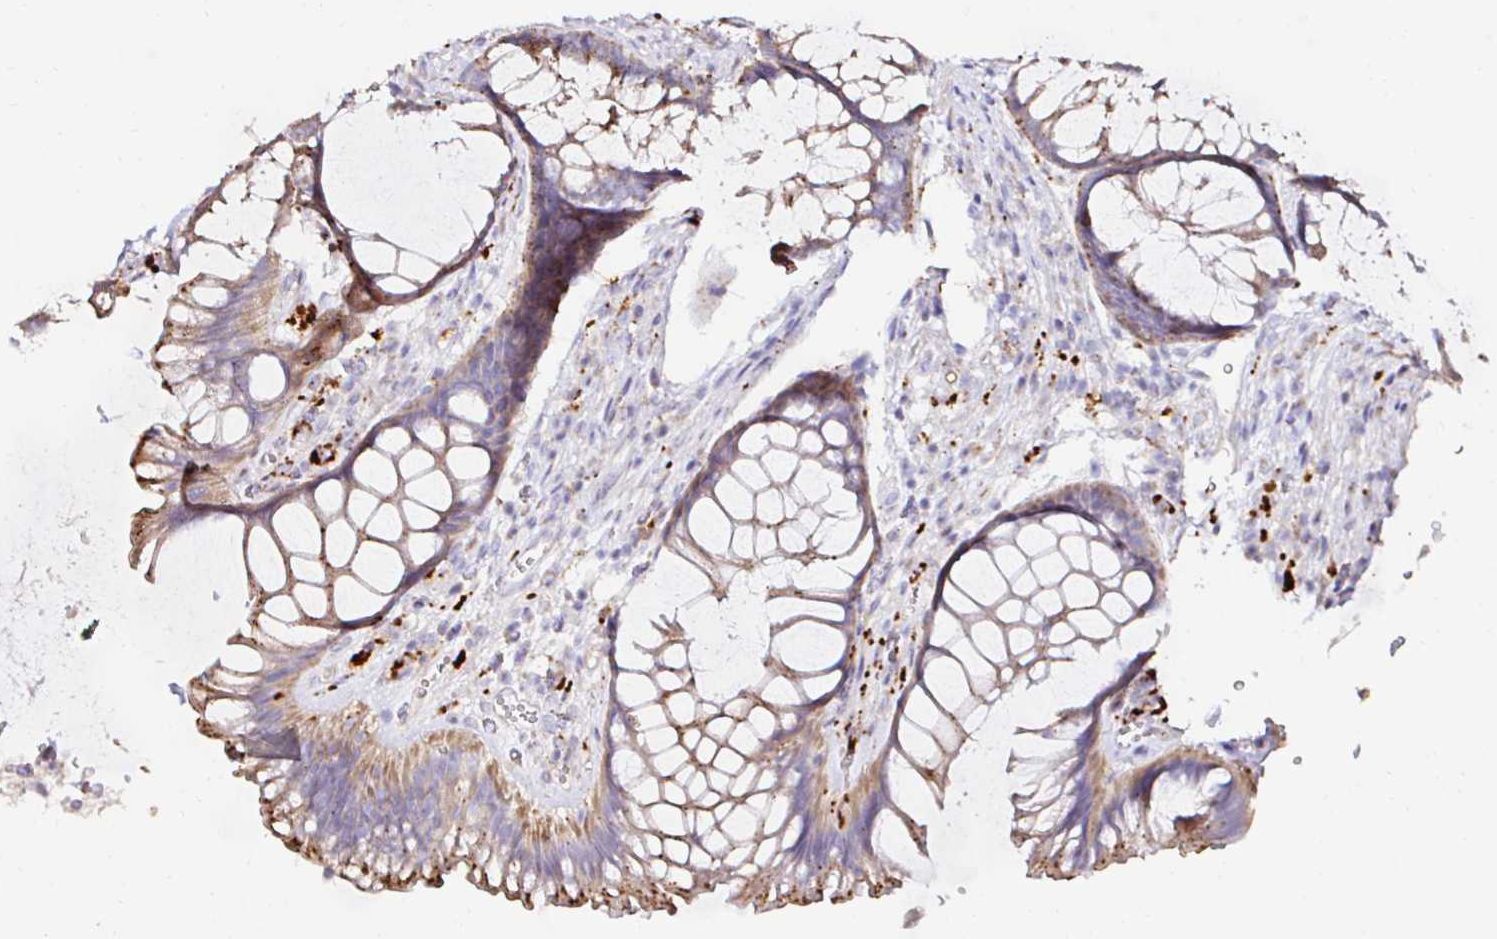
{"staining": {"intensity": "moderate", "quantity": ">75%", "location": "cytoplasmic/membranous"}, "tissue": "rectum", "cell_type": "Glandular cells", "image_type": "normal", "snomed": [{"axis": "morphology", "description": "Normal tissue, NOS"}, {"axis": "topography", "description": "Rectum"}], "caption": "A brown stain highlights moderate cytoplasmic/membranous positivity of a protein in glandular cells of normal rectum.", "gene": "GALNS", "patient": {"sex": "male", "age": 53}}